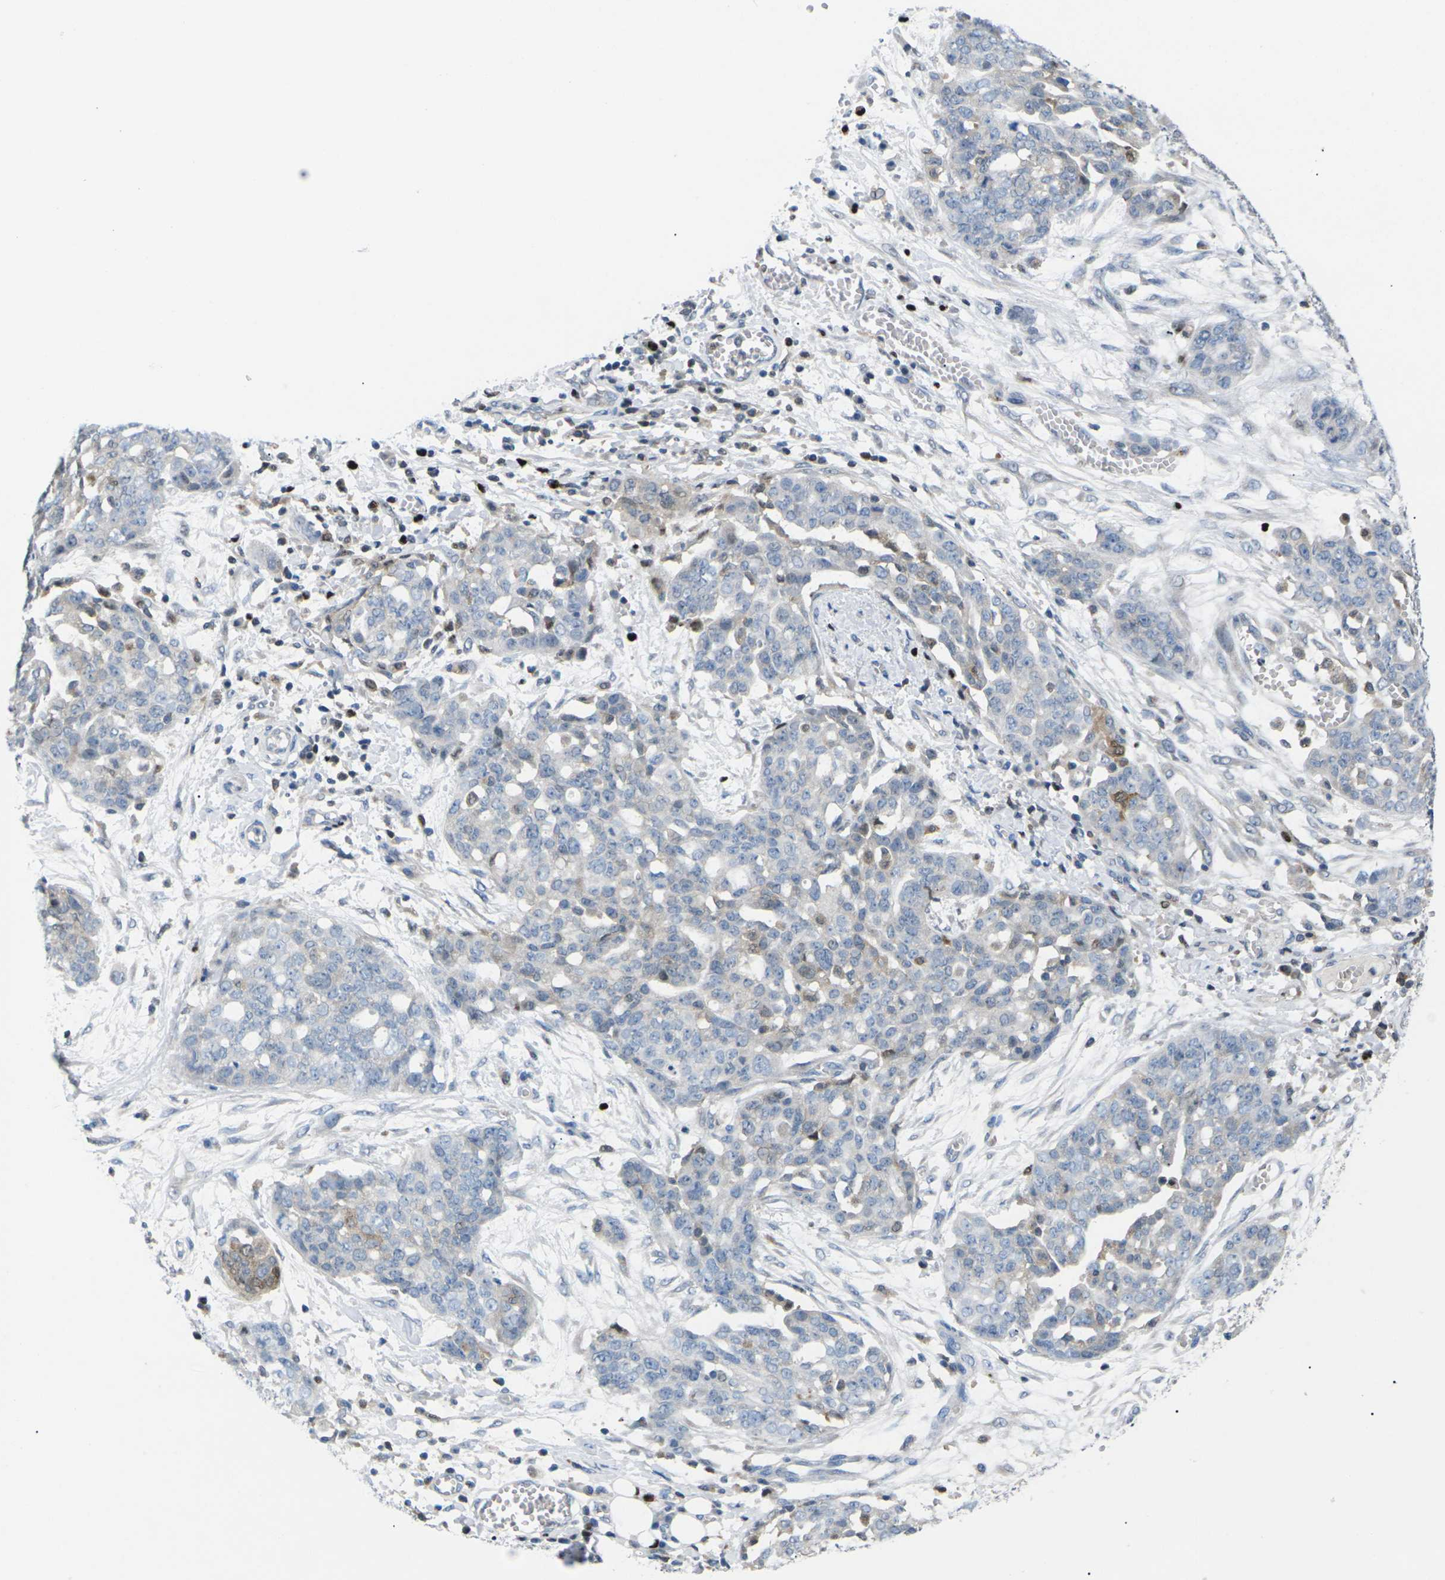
{"staining": {"intensity": "moderate", "quantity": "<25%", "location": "cytoplasmic/membranous,nuclear"}, "tissue": "ovarian cancer", "cell_type": "Tumor cells", "image_type": "cancer", "snomed": [{"axis": "morphology", "description": "Cystadenocarcinoma, serous, NOS"}, {"axis": "topography", "description": "Soft tissue"}, {"axis": "topography", "description": "Ovary"}], "caption": "IHC staining of ovarian cancer (serous cystadenocarcinoma), which exhibits low levels of moderate cytoplasmic/membranous and nuclear staining in about <25% of tumor cells indicating moderate cytoplasmic/membranous and nuclear protein expression. The staining was performed using DAB (brown) for protein detection and nuclei were counterstained in hematoxylin (blue).", "gene": "RPS6KA3", "patient": {"sex": "female", "age": 57}}